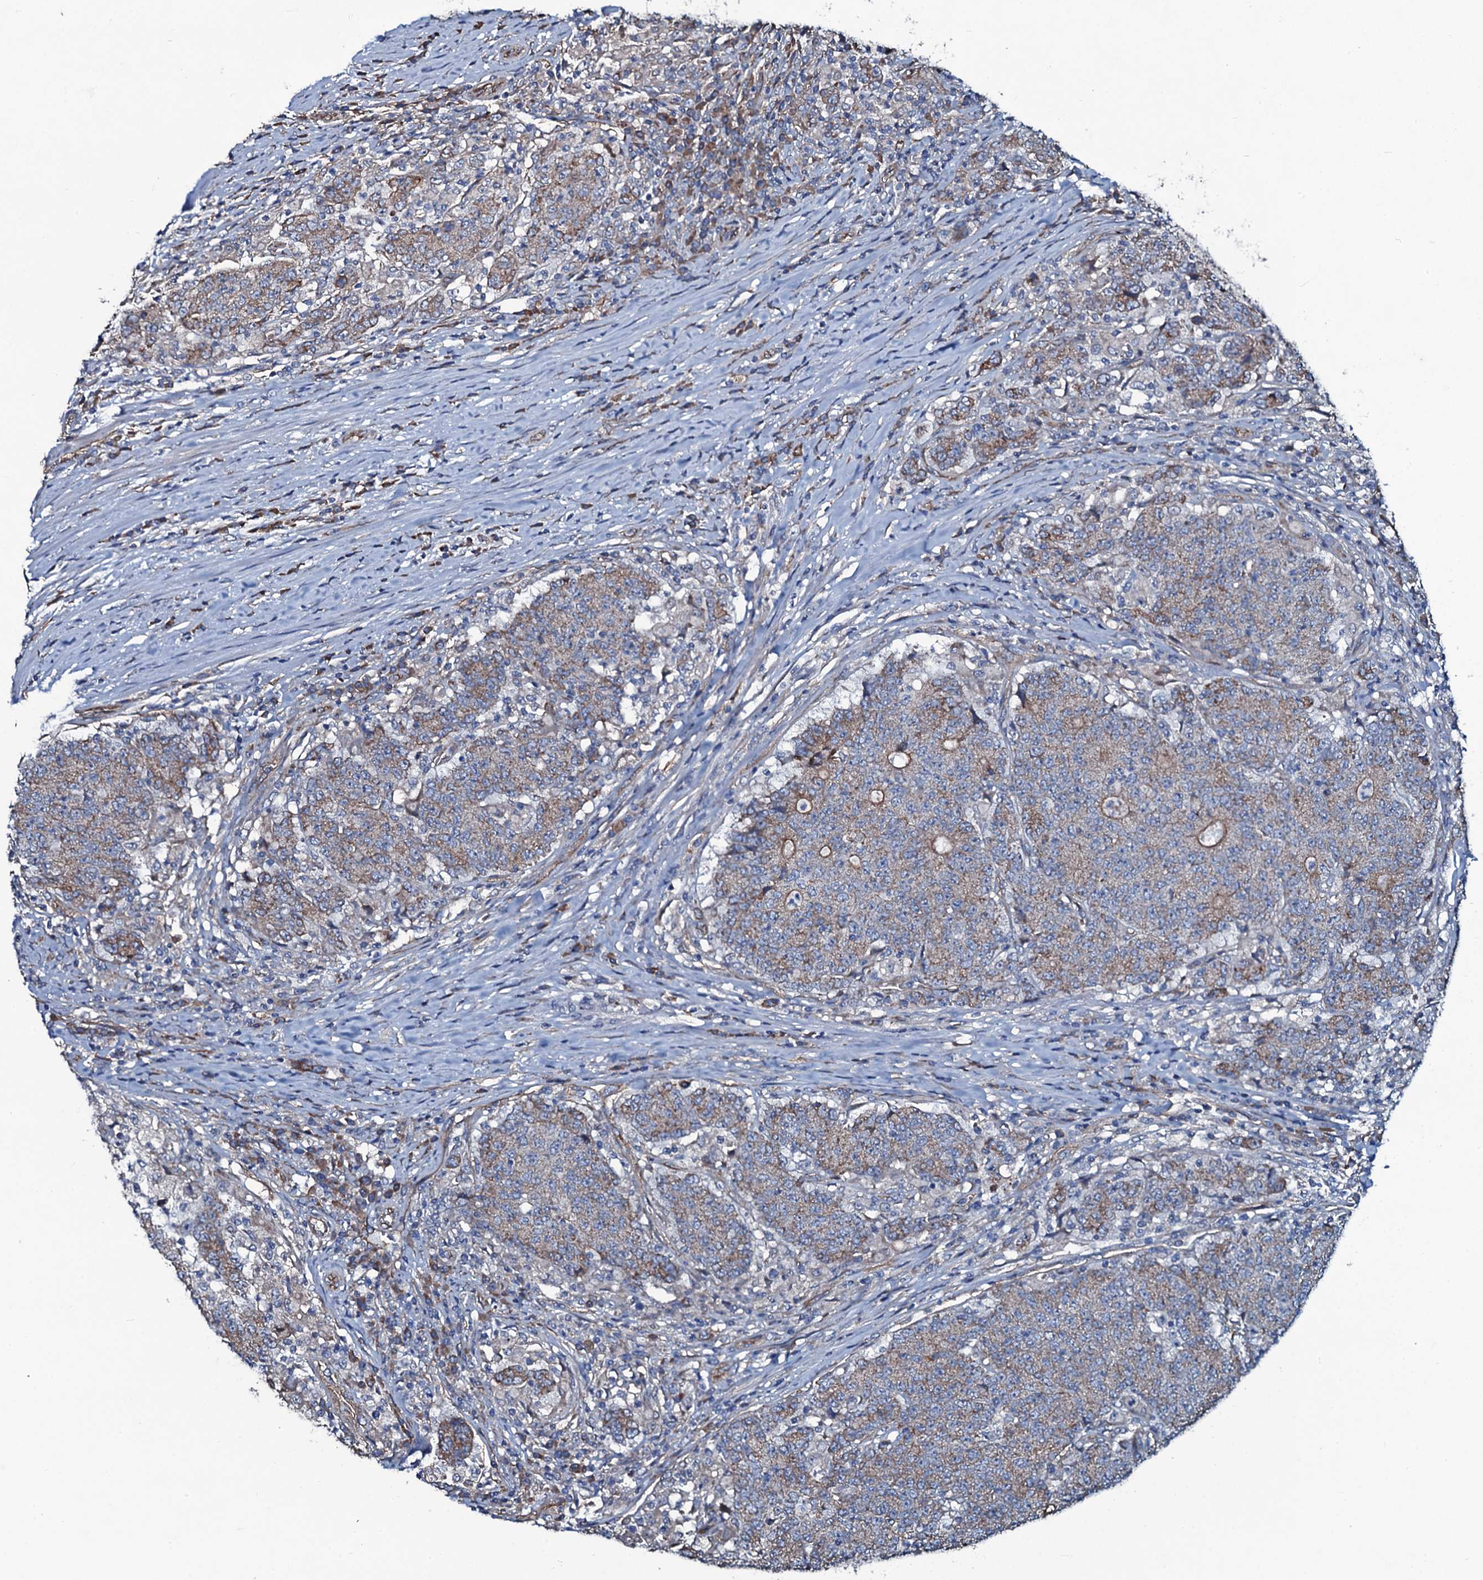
{"staining": {"intensity": "moderate", "quantity": "25%-75%", "location": "cytoplasmic/membranous"}, "tissue": "colorectal cancer", "cell_type": "Tumor cells", "image_type": "cancer", "snomed": [{"axis": "morphology", "description": "Adenocarcinoma, NOS"}, {"axis": "topography", "description": "Colon"}], "caption": "Colorectal cancer tissue demonstrates moderate cytoplasmic/membranous positivity in about 25%-75% of tumor cells (Brightfield microscopy of DAB IHC at high magnification).", "gene": "DMAC2", "patient": {"sex": "female", "age": 75}}